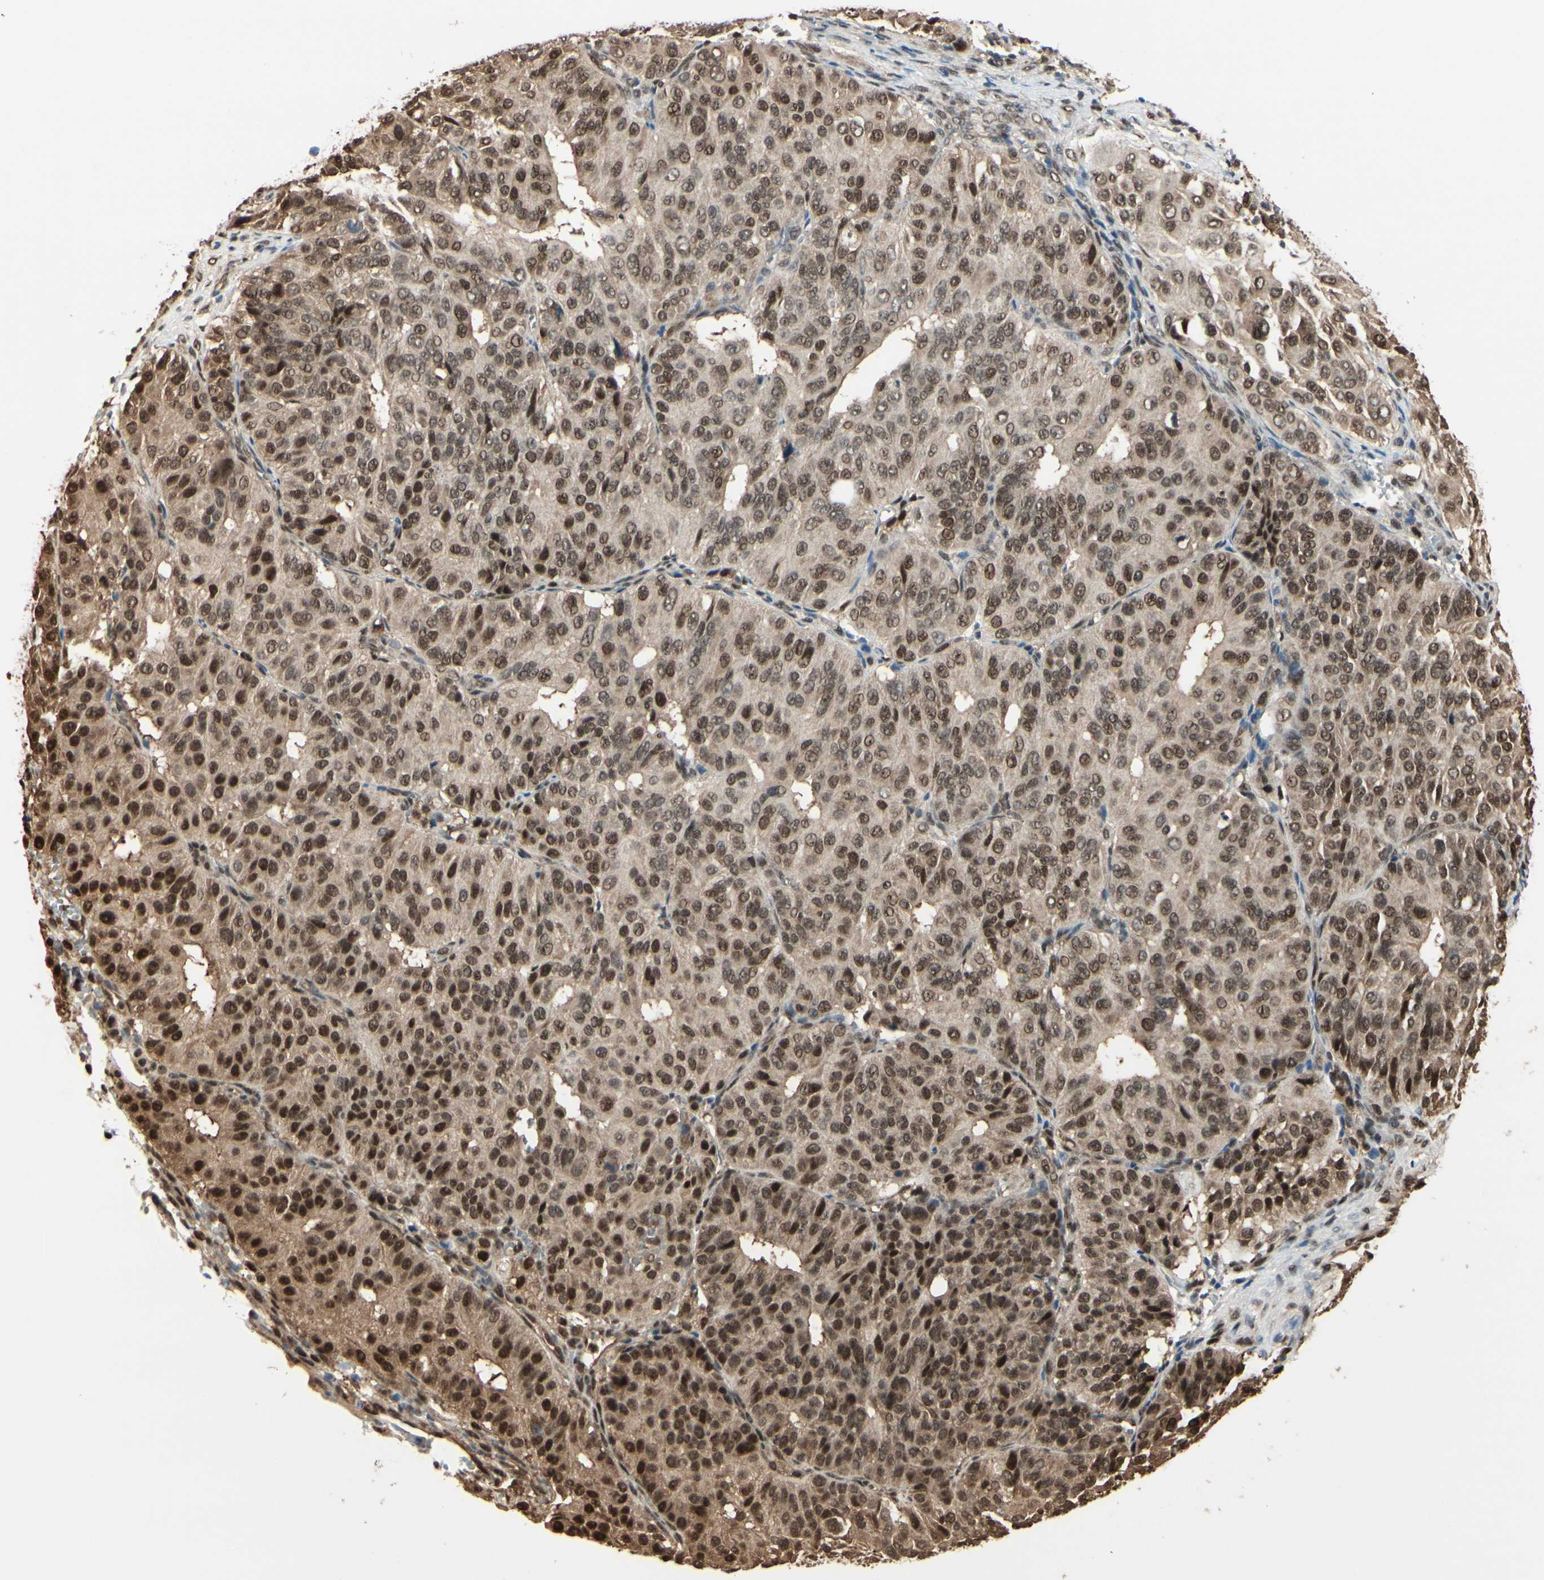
{"staining": {"intensity": "strong", "quantity": ">75%", "location": "cytoplasmic/membranous,nuclear"}, "tissue": "ovarian cancer", "cell_type": "Tumor cells", "image_type": "cancer", "snomed": [{"axis": "morphology", "description": "Carcinoma, endometroid"}, {"axis": "topography", "description": "Ovary"}], "caption": "High-power microscopy captured an immunohistochemistry (IHC) micrograph of ovarian cancer, revealing strong cytoplasmic/membranous and nuclear expression in about >75% of tumor cells. The protein of interest is shown in brown color, while the nuclei are stained blue.", "gene": "HSF1", "patient": {"sex": "female", "age": 51}}